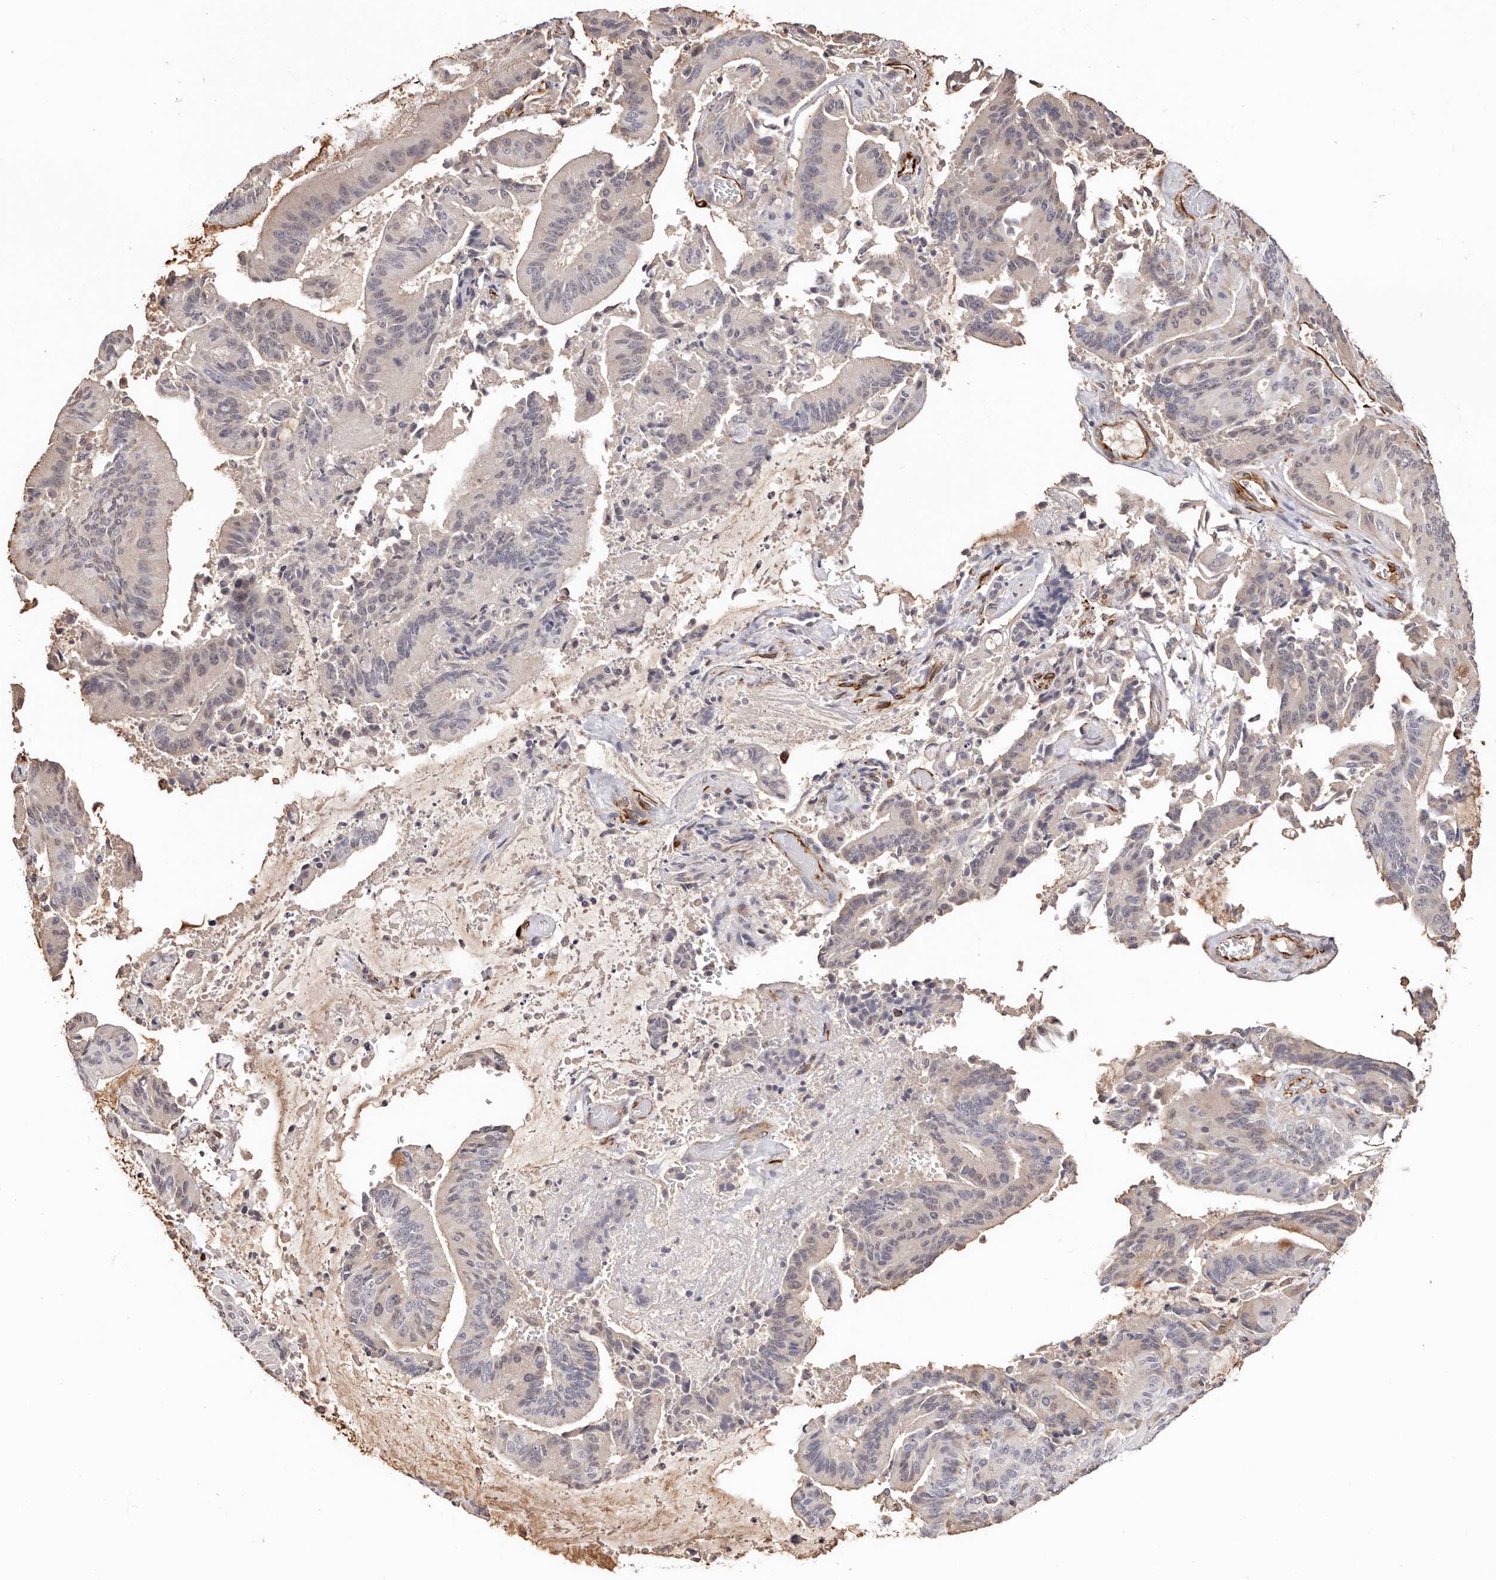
{"staining": {"intensity": "weak", "quantity": "<25%", "location": "cytoplasmic/membranous"}, "tissue": "liver cancer", "cell_type": "Tumor cells", "image_type": "cancer", "snomed": [{"axis": "morphology", "description": "Normal tissue, NOS"}, {"axis": "morphology", "description": "Cholangiocarcinoma"}, {"axis": "topography", "description": "Liver"}, {"axis": "topography", "description": "Peripheral nerve tissue"}], "caption": "Micrograph shows no significant protein positivity in tumor cells of liver cancer.", "gene": "ZNF557", "patient": {"sex": "female", "age": 73}}